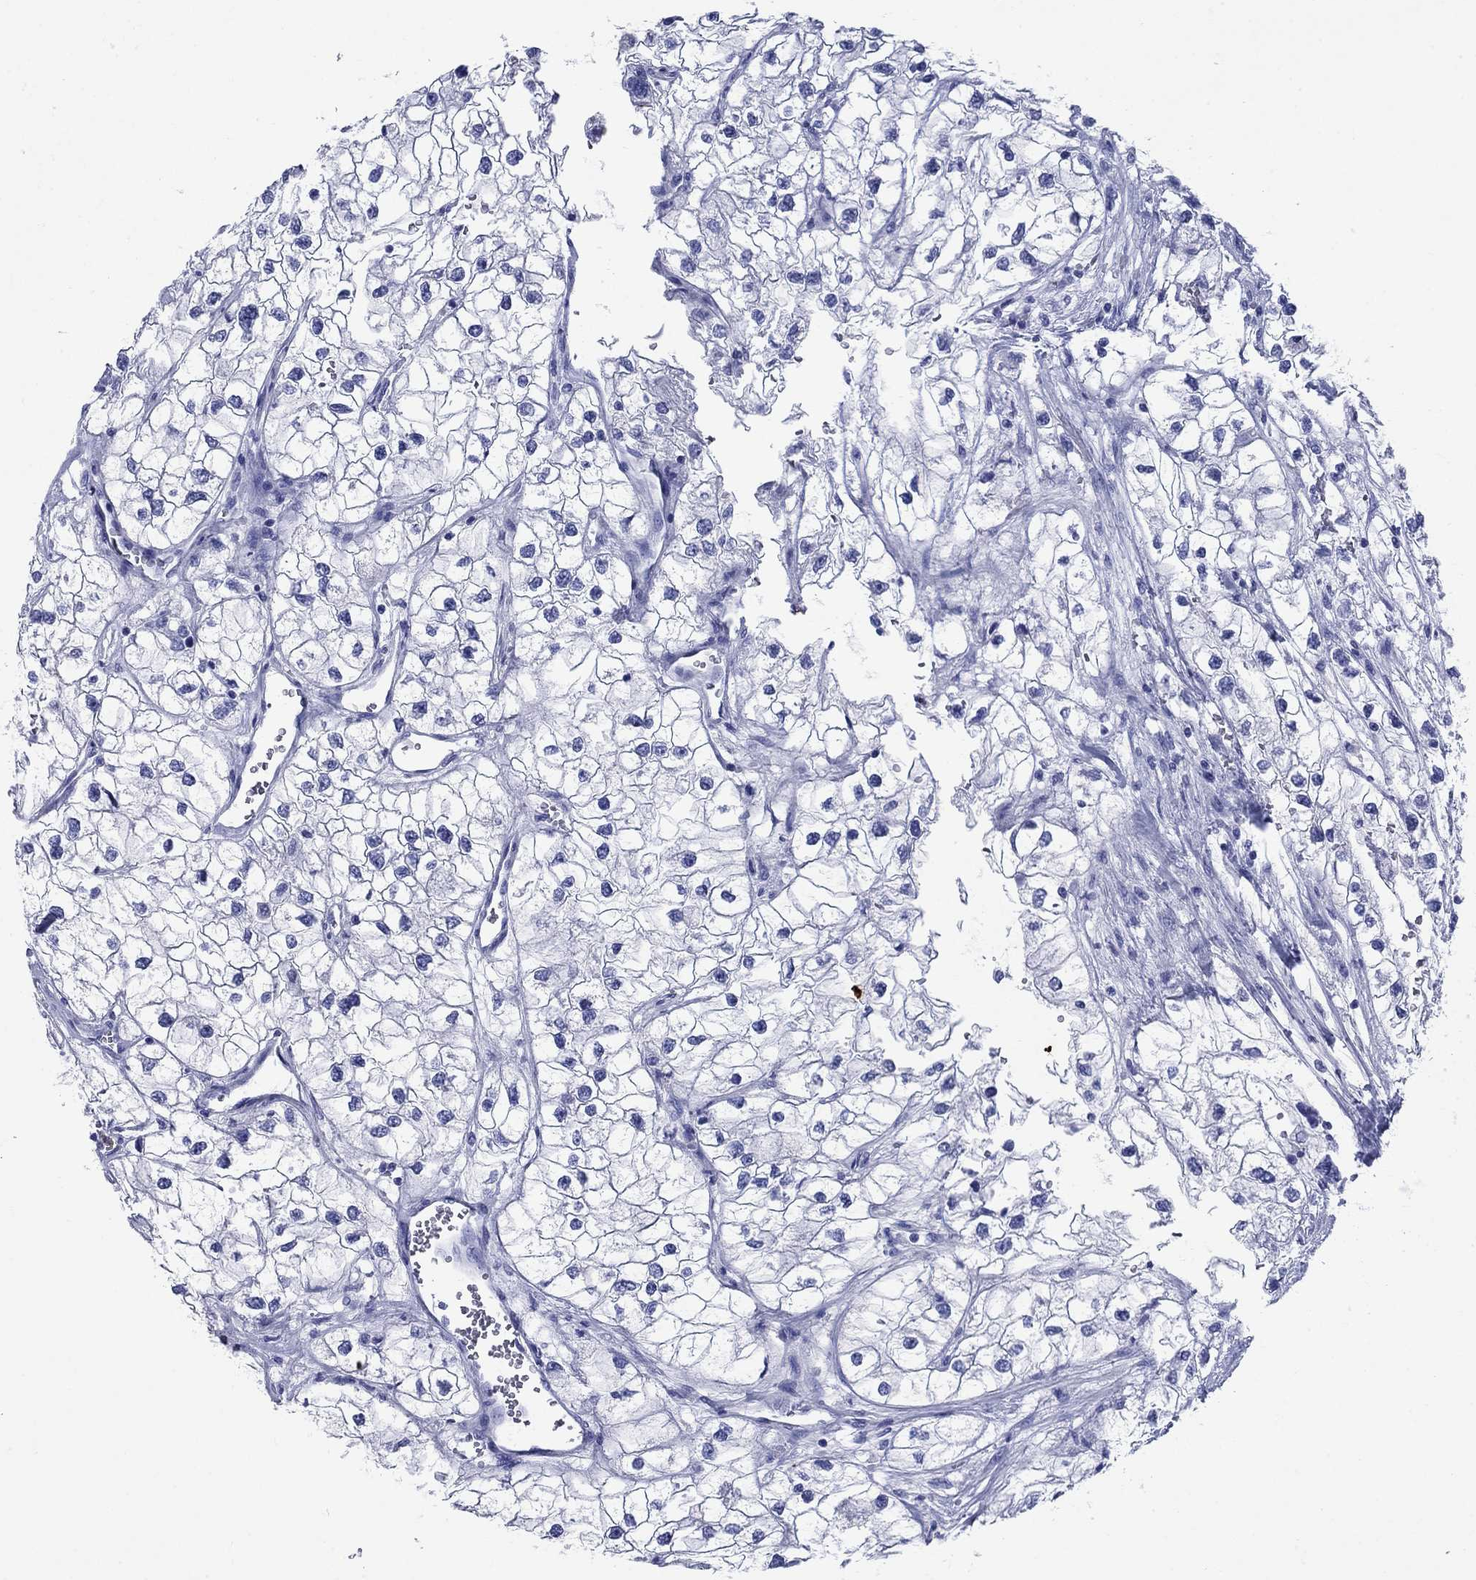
{"staining": {"intensity": "negative", "quantity": "none", "location": "none"}, "tissue": "renal cancer", "cell_type": "Tumor cells", "image_type": "cancer", "snomed": [{"axis": "morphology", "description": "Adenocarcinoma, NOS"}, {"axis": "topography", "description": "Kidney"}], "caption": "This is an immunohistochemistry histopathology image of human renal cancer (adenocarcinoma). There is no staining in tumor cells.", "gene": "AZU1", "patient": {"sex": "male", "age": 59}}